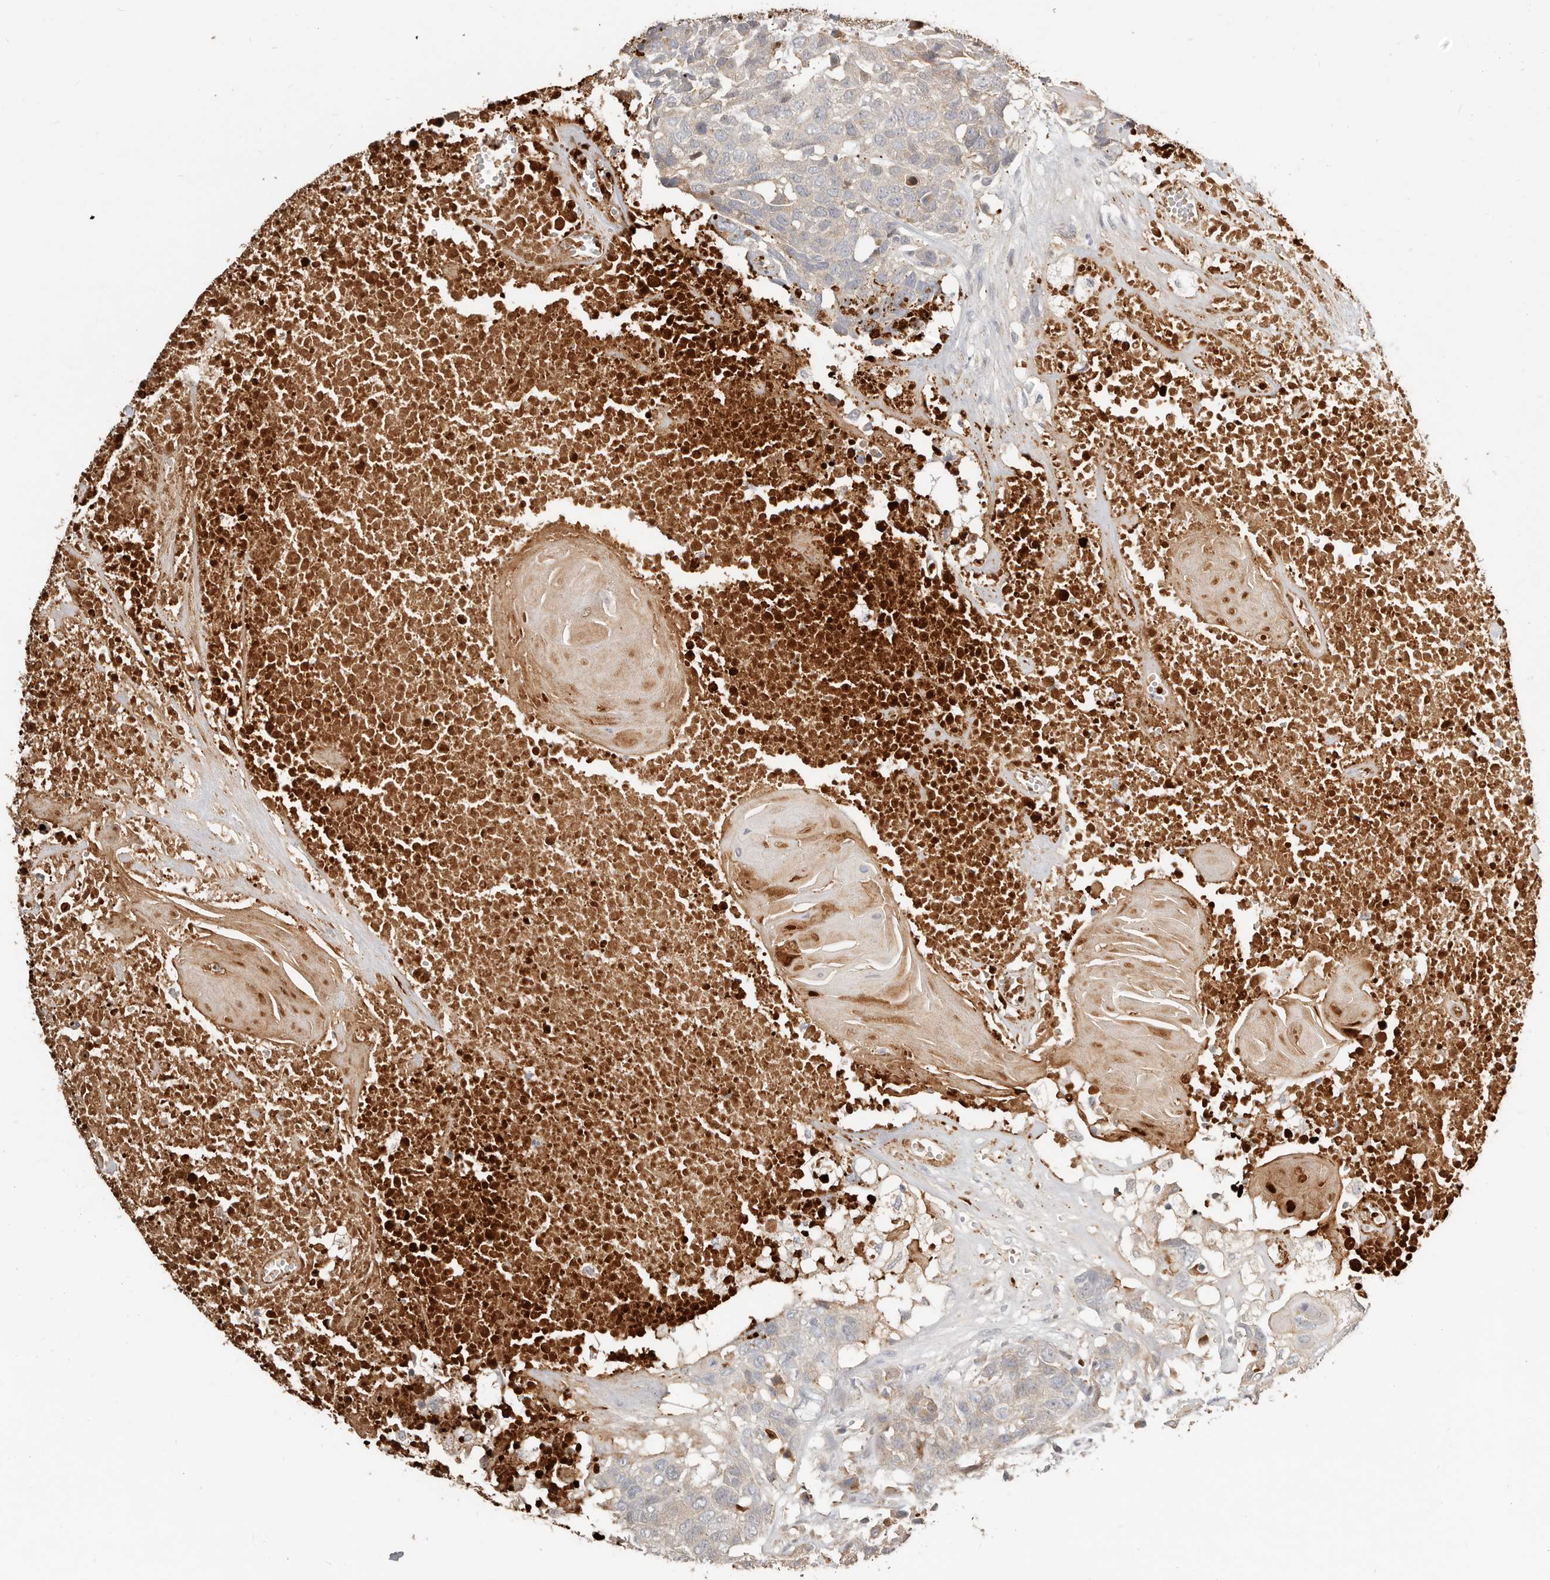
{"staining": {"intensity": "weak", "quantity": "<25%", "location": "cytoplasmic/membranous"}, "tissue": "head and neck cancer", "cell_type": "Tumor cells", "image_type": "cancer", "snomed": [{"axis": "morphology", "description": "Squamous cell carcinoma, NOS"}, {"axis": "topography", "description": "Head-Neck"}], "caption": "High power microscopy micrograph of an immunohistochemistry image of head and neck squamous cell carcinoma, revealing no significant positivity in tumor cells.", "gene": "MTFR2", "patient": {"sex": "male", "age": 66}}